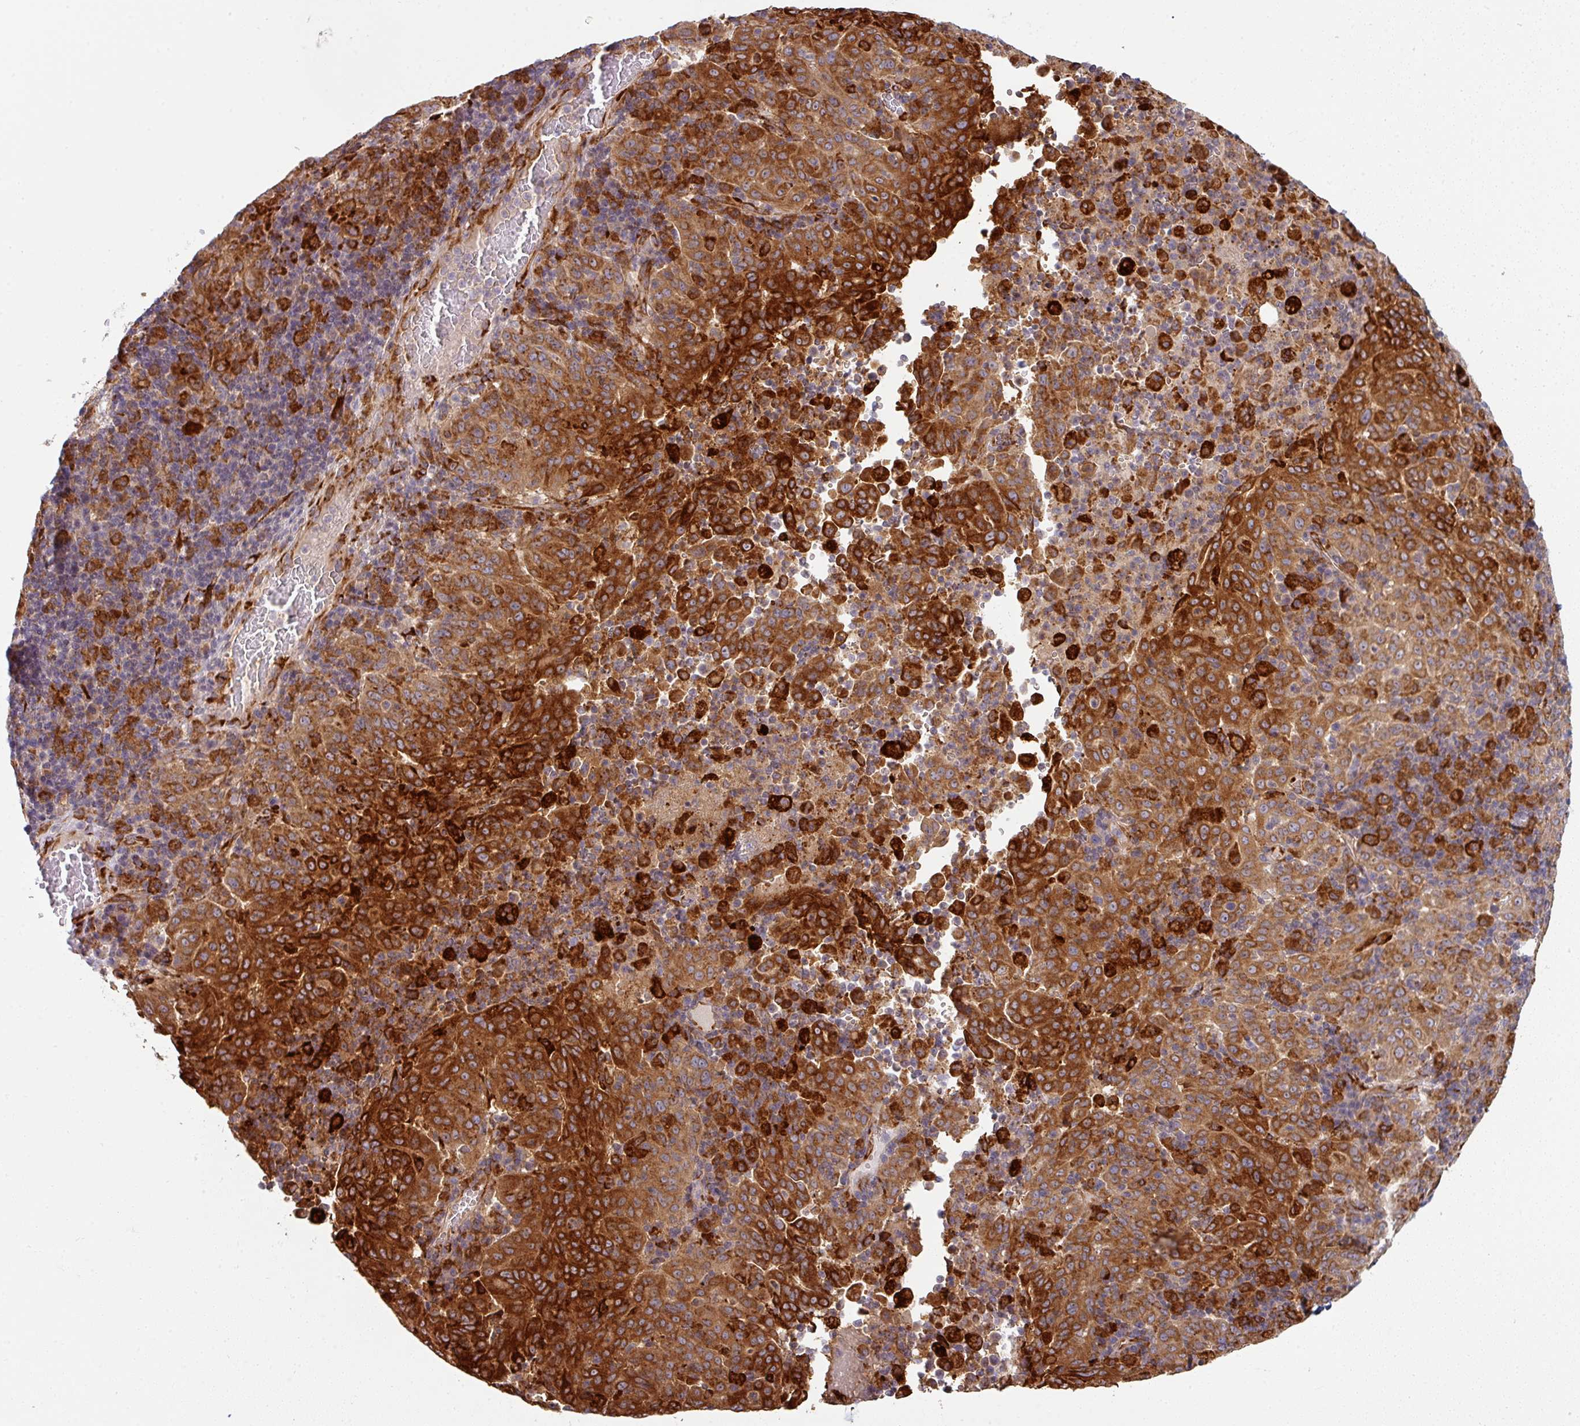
{"staining": {"intensity": "strong", "quantity": ">75%", "location": "cytoplasmic/membranous"}, "tissue": "pancreatic cancer", "cell_type": "Tumor cells", "image_type": "cancer", "snomed": [{"axis": "morphology", "description": "Adenocarcinoma, NOS"}, {"axis": "topography", "description": "Pancreas"}], "caption": "Protein expression analysis of adenocarcinoma (pancreatic) exhibits strong cytoplasmic/membranous staining in about >75% of tumor cells.", "gene": "ZNF268", "patient": {"sex": "male", "age": 63}}